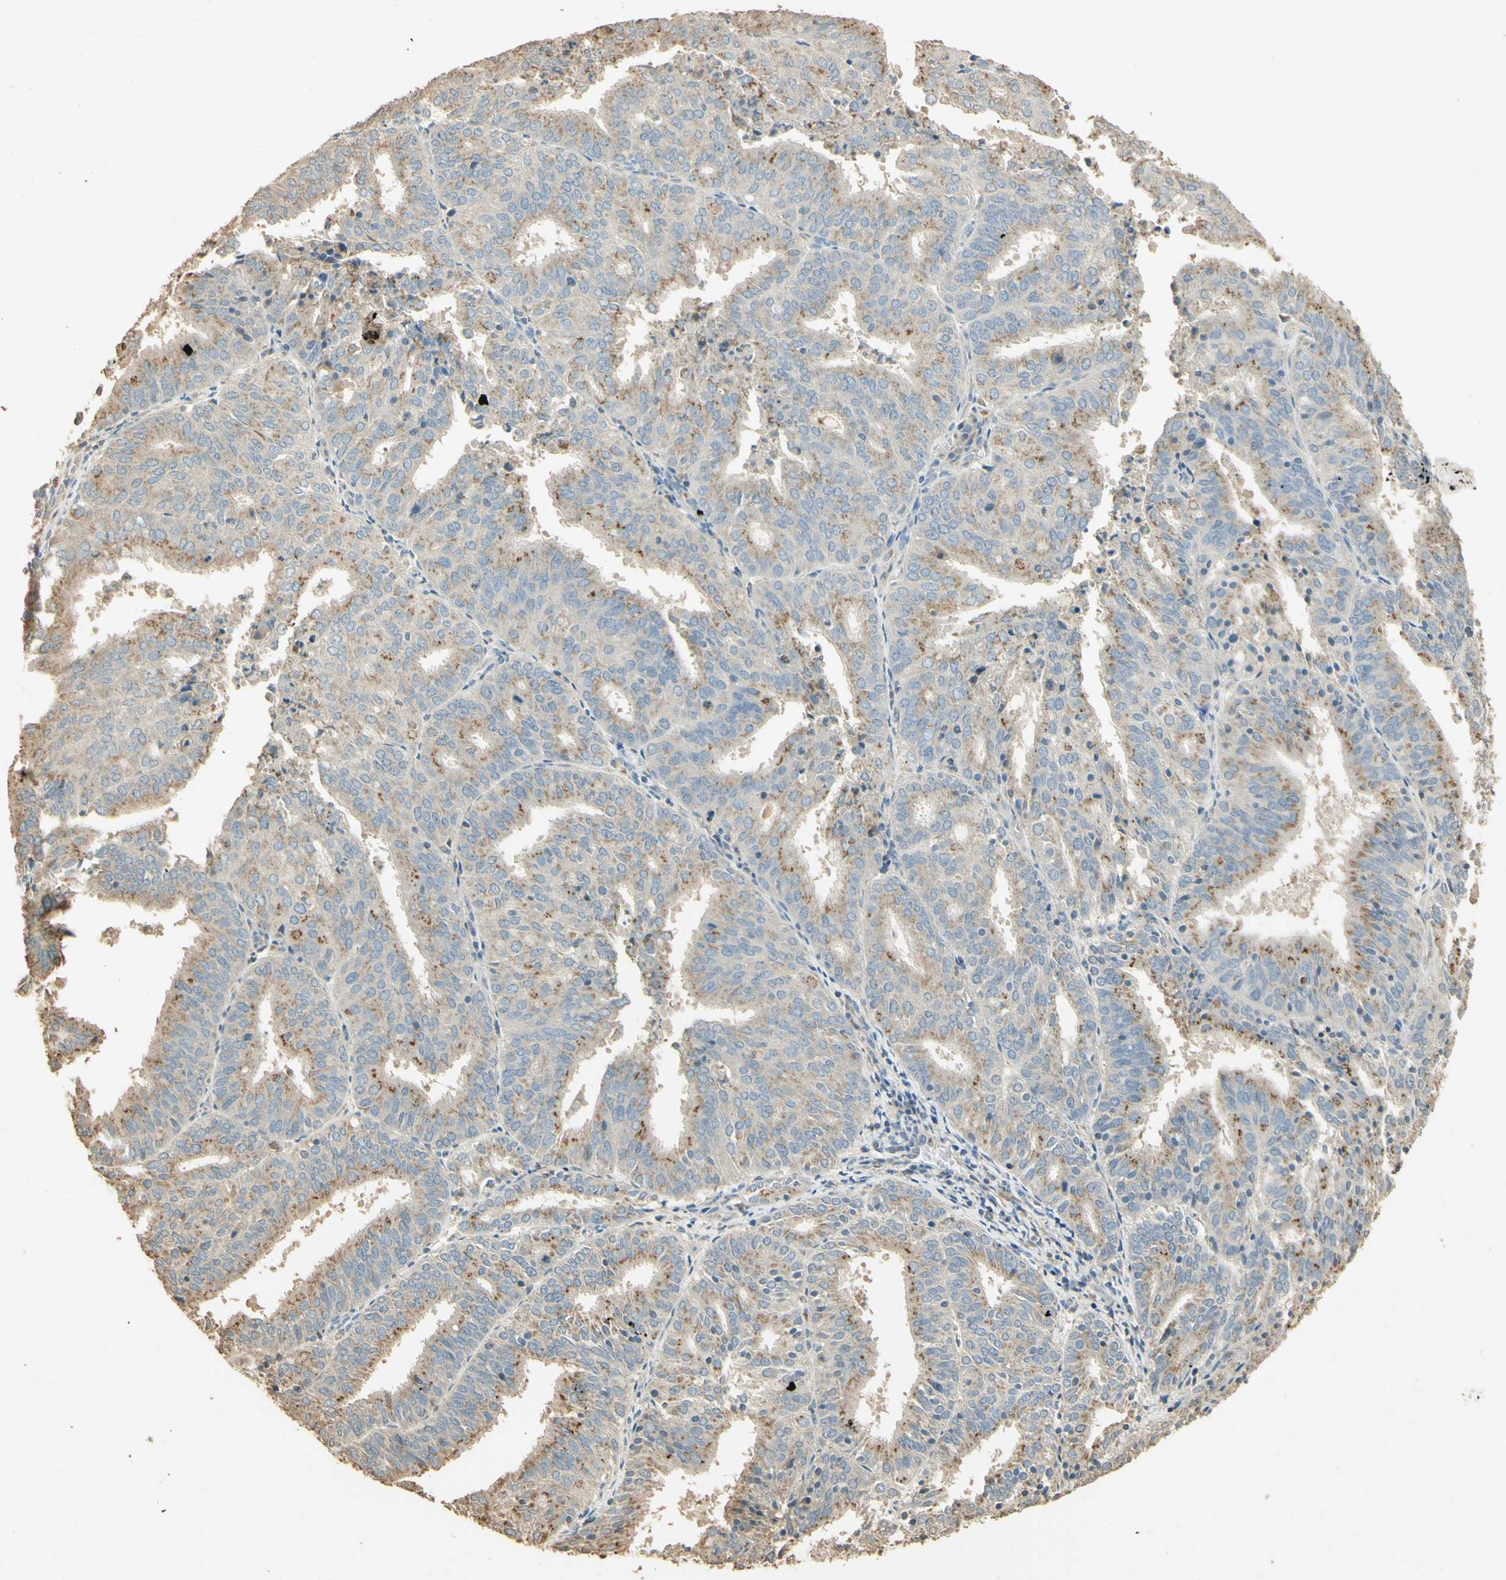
{"staining": {"intensity": "weak", "quantity": "25%-75%", "location": "cytoplasmic/membranous"}, "tissue": "endometrial cancer", "cell_type": "Tumor cells", "image_type": "cancer", "snomed": [{"axis": "morphology", "description": "Adenocarcinoma, NOS"}, {"axis": "topography", "description": "Uterus"}], "caption": "Approximately 25%-75% of tumor cells in human adenocarcinoma (endometrial) demonstrate weak cytoplasmic/membranous protein expression as visualized by brown immunohistochemical staining.", "gene": "UXS1", "patient": {"sex": "female", "age": 60}}